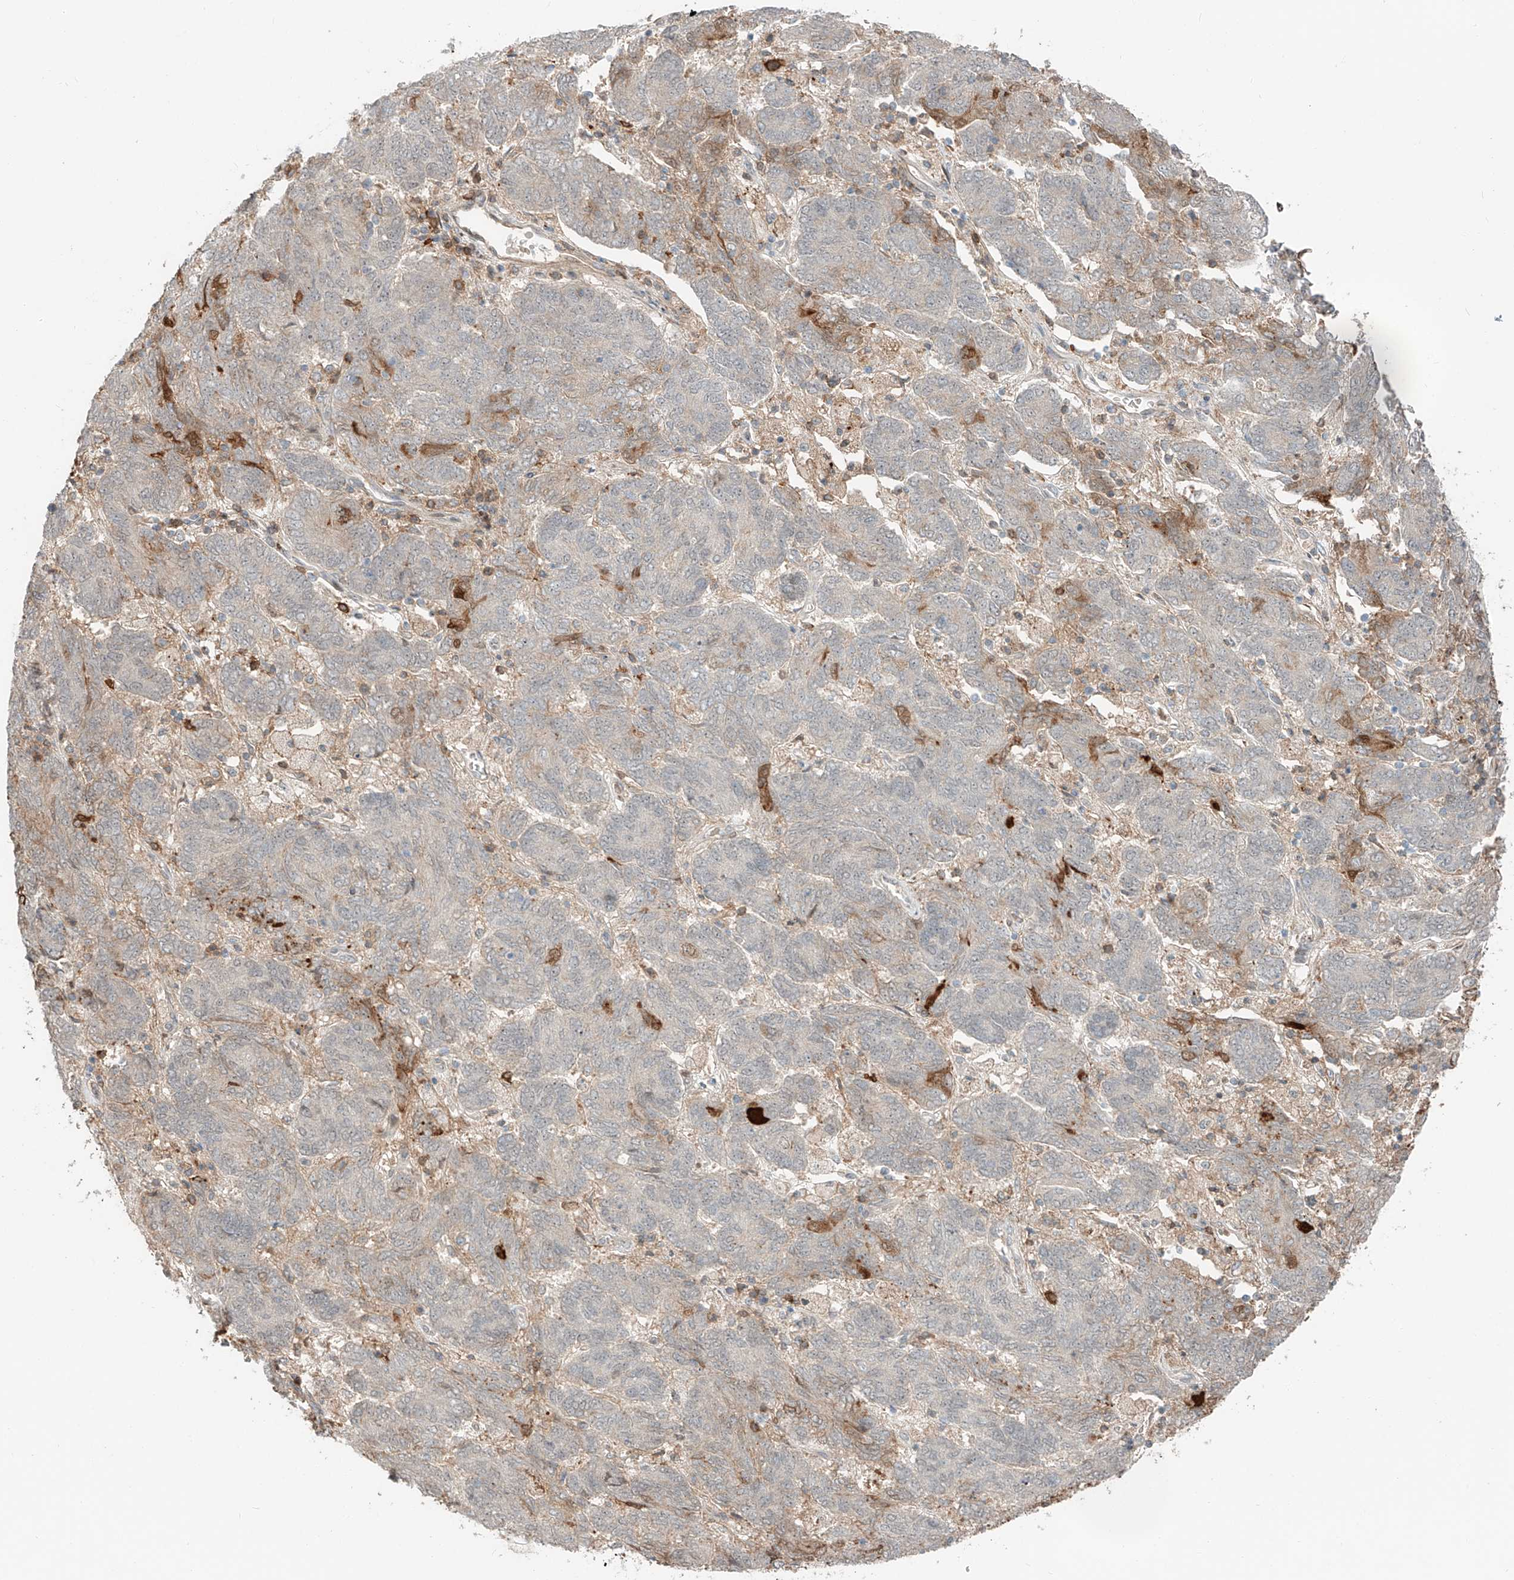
{"staining": {"intensity": "moderate", "quantity": "<25%", "location": "cytoplasmic/membranous"}, "tissue": "endometrial cancer", "cell_type": "Tumor cells", "image_type": "cancer", "snomed": [{"axis": "morphology", "description": "Adenocarcinoma, NOS"}, {"axis": "topography", "description": "Endometrium"}], "caption": "Moderate cytoplasmic/membranous protein staining is seen in approximately <25% of tumor cells in adenocarcinoma (endometrial).", "gene": "CEP162", "patient": {"sex": "female", "age": 80}}